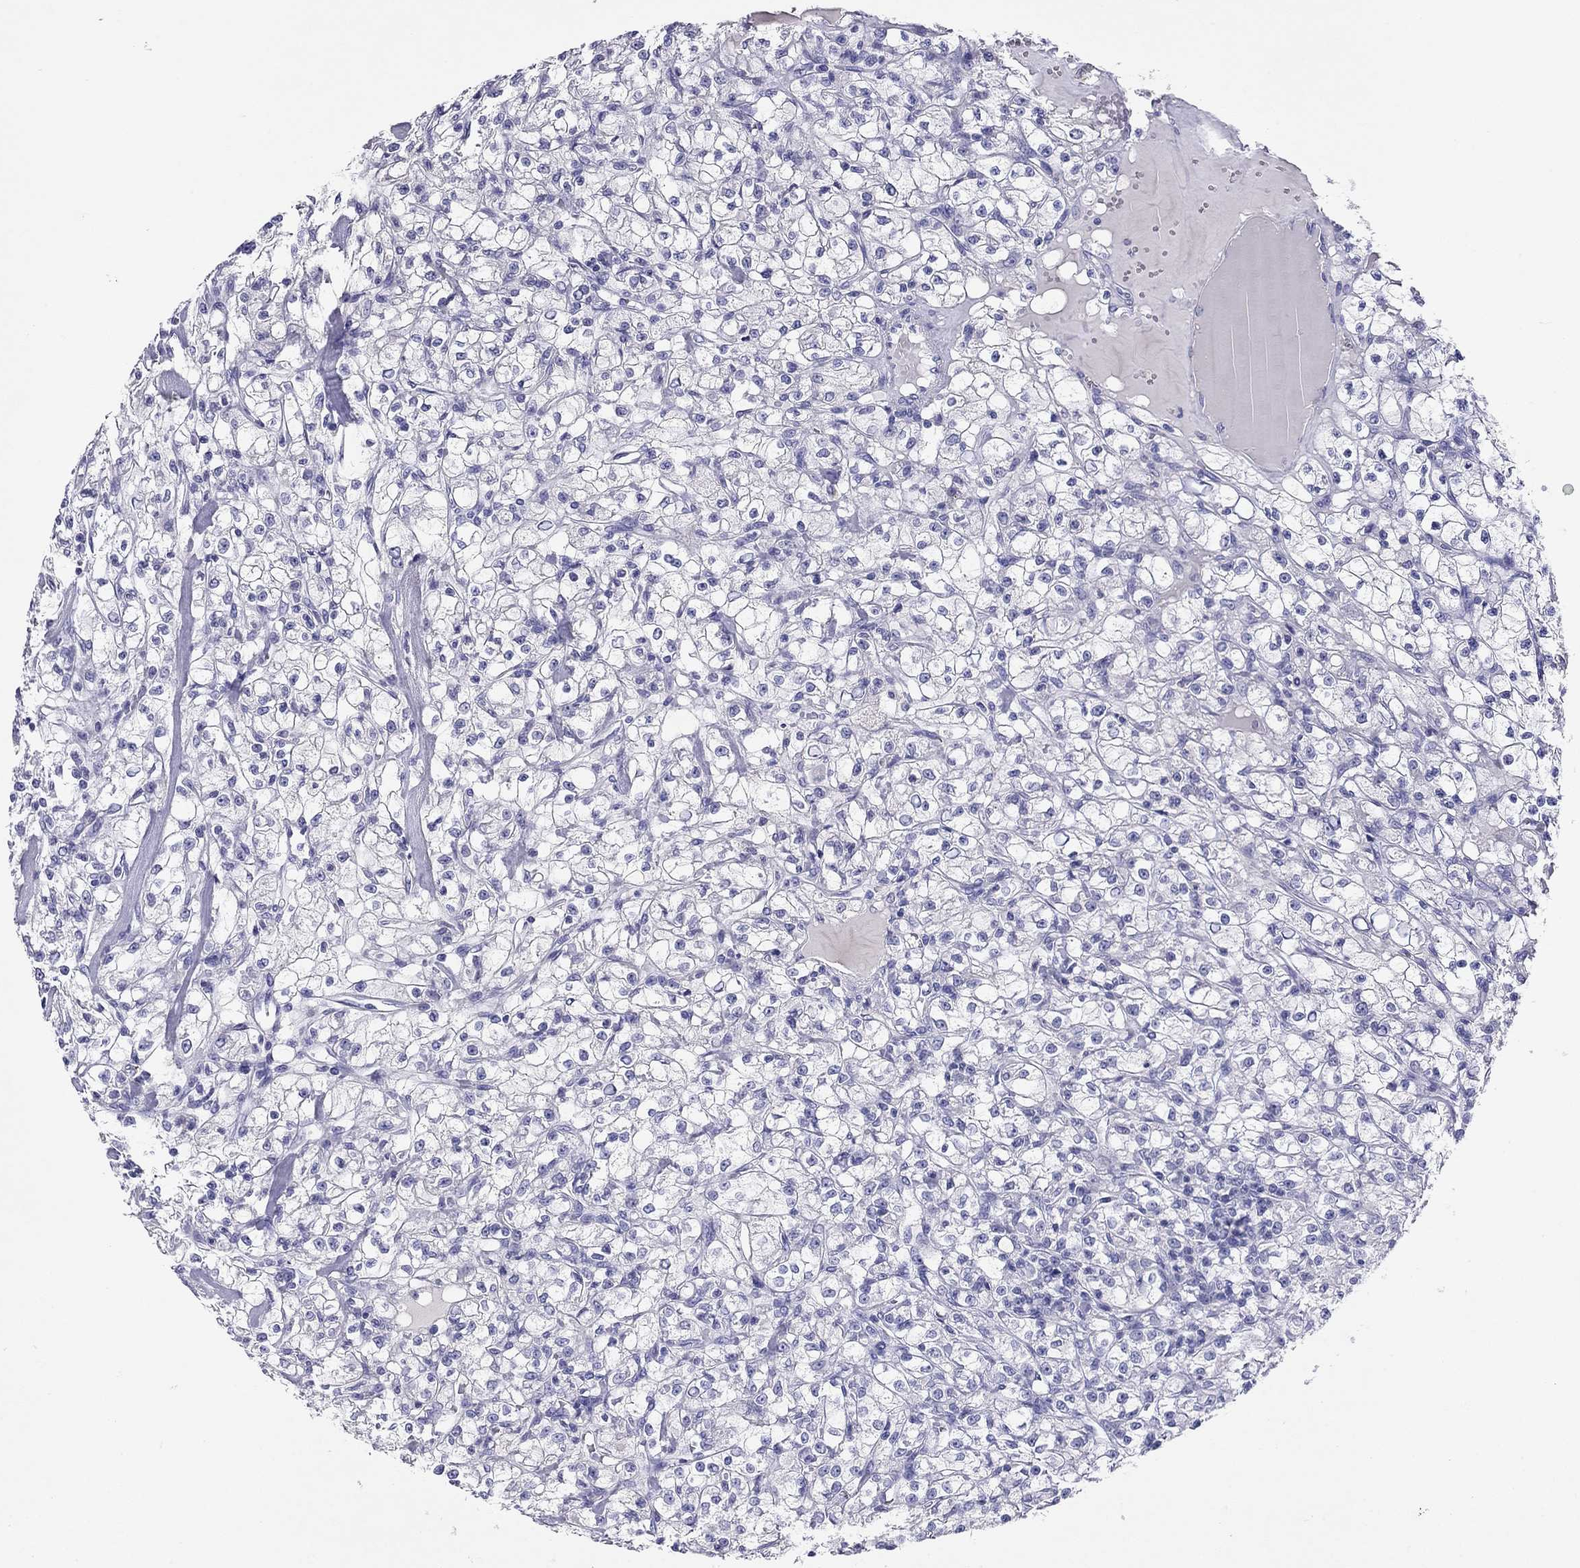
{"staining": {"intensity": "negative", "quantity": "none", "location": "none"}, "tissue": "renal cancer", "cell_type": "Tumor cells", "image_type": "cancer", "snomed": [{"axis": "morphology", "description": "Adenocarcinoma, NOS"}, {"axis": "topography", "description": "Kidney"}], "caption": "DAB immunohistochemical staining of human renal cancer demonstrates no significant positivity in tumor cells.", "gene": "CAPNS2", "patient": {"sex": "female", "age": 59}}